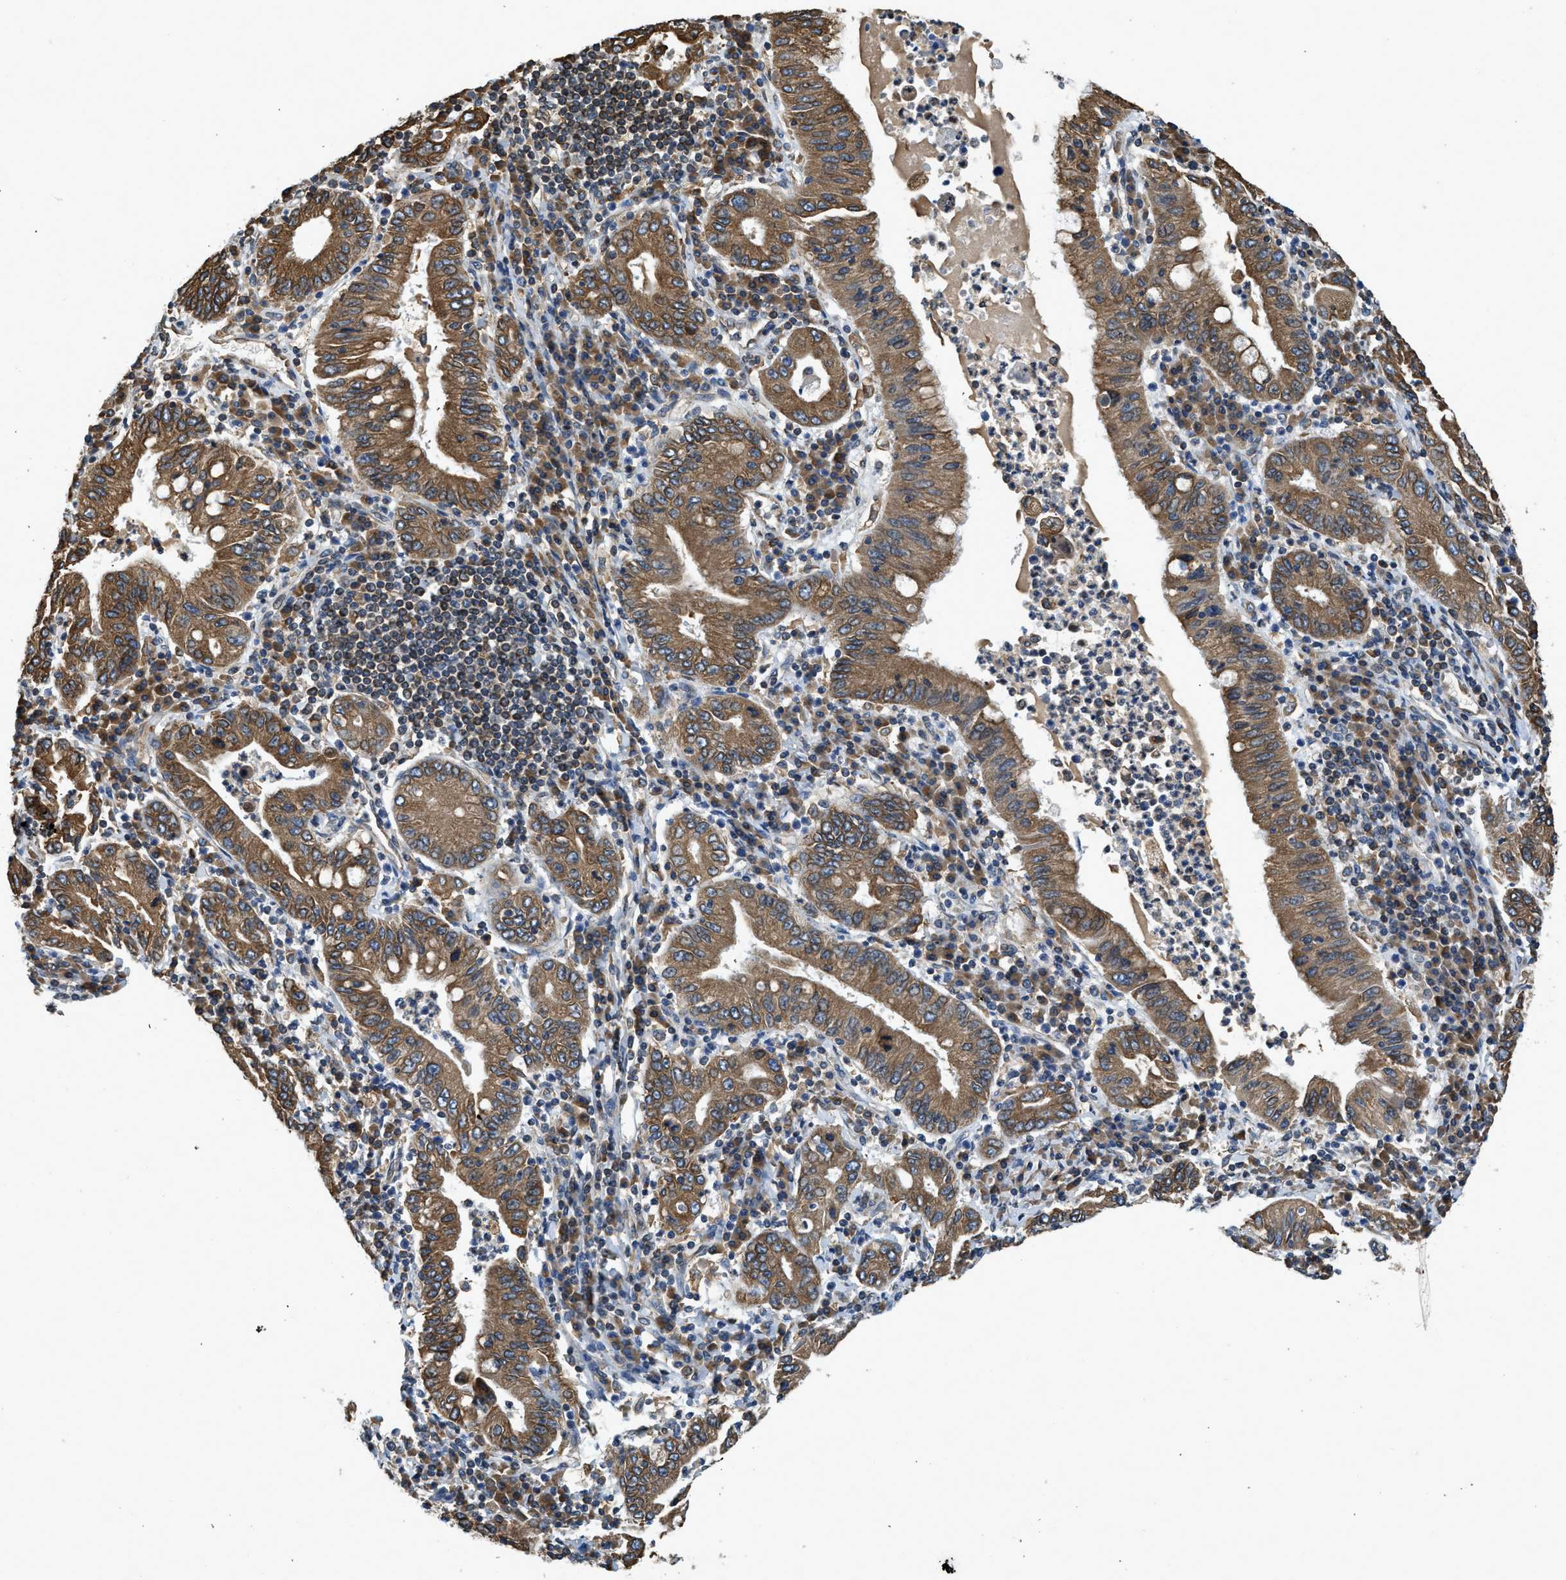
{"staining": {"intensity": "moderate", "quantity": ">75%", "location": "cytoplasmic/membranous"}, "tissue": "stomach cancer", "cell_type": "Tumor cells", "image_type": "cancer", "snomed": [{"axis": "morphology", "description": "Normal tissue, NOS"}, {"axis": "morphology", "description": "Adenocarcinoma, NOS"}, {"axis": "topography", "description": "Esophagus"}, {"axis": "topography", "description": "Stomach, upper"}, {"axis": "topography", "description": "Peripheral nerve tissue"}], "caption": "Stomach cancer stained with immunohistochemistry exhibits moderate cytoplasmic/membranous staining in approximately >75% of tumor cells.", "gene": "BCAP31", "patient": {"sex": "male", "age": 62}}